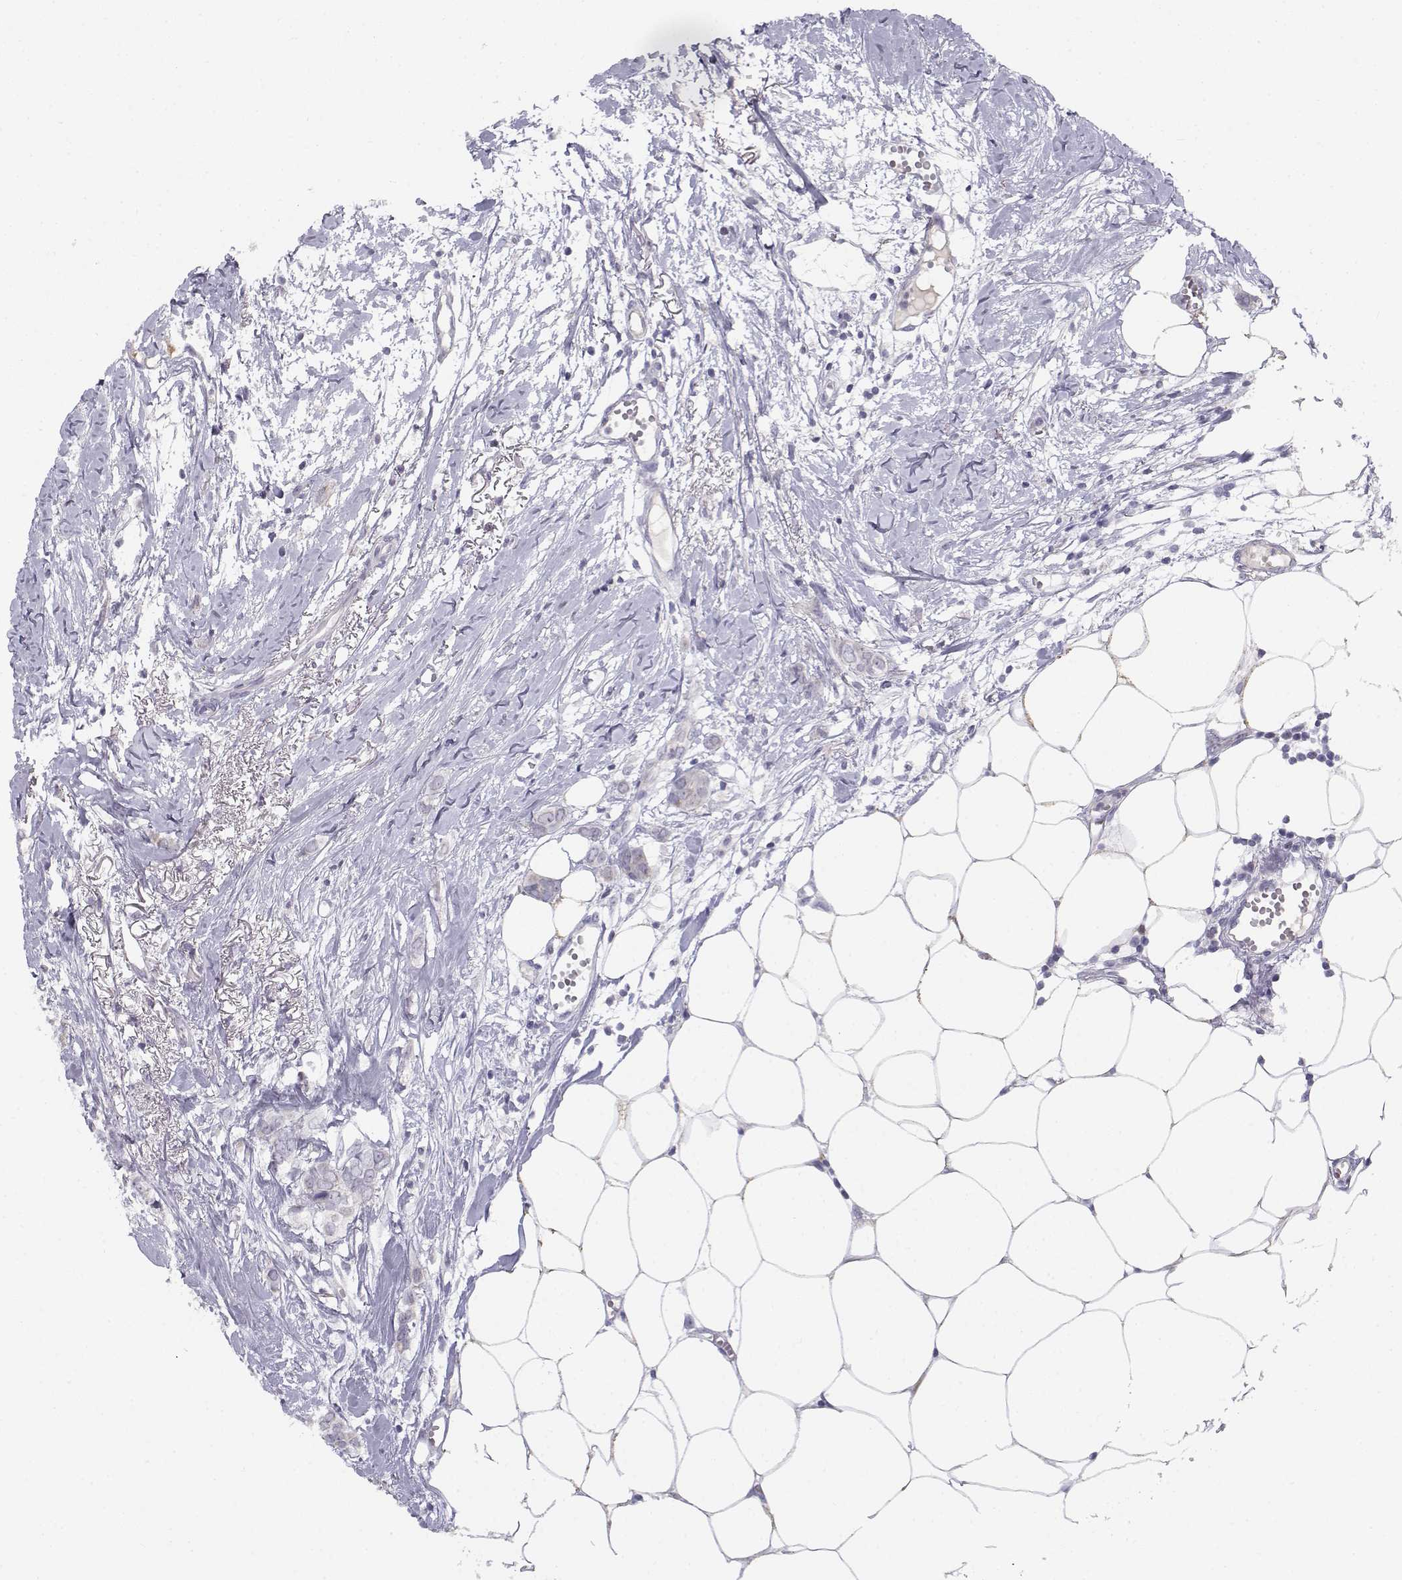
{"staining": {"intensity": "negative", "quantity": "none", "location": "none"}, "tissue": "breast cancer", "cell_type": "Tumor cells", "image_type": "cancer", "snomed": [{"axis": "morphology", "description": "Duct carcinoma"}, {"axis": "topography", "description": "Breast"}], "caption": "The micrograph reveals no significant staining in tumor cells of breast cancer (infiltrating ductal carcinoma).", "gene": "DDX25", "patient": {"sex": "female", "age": 85}}